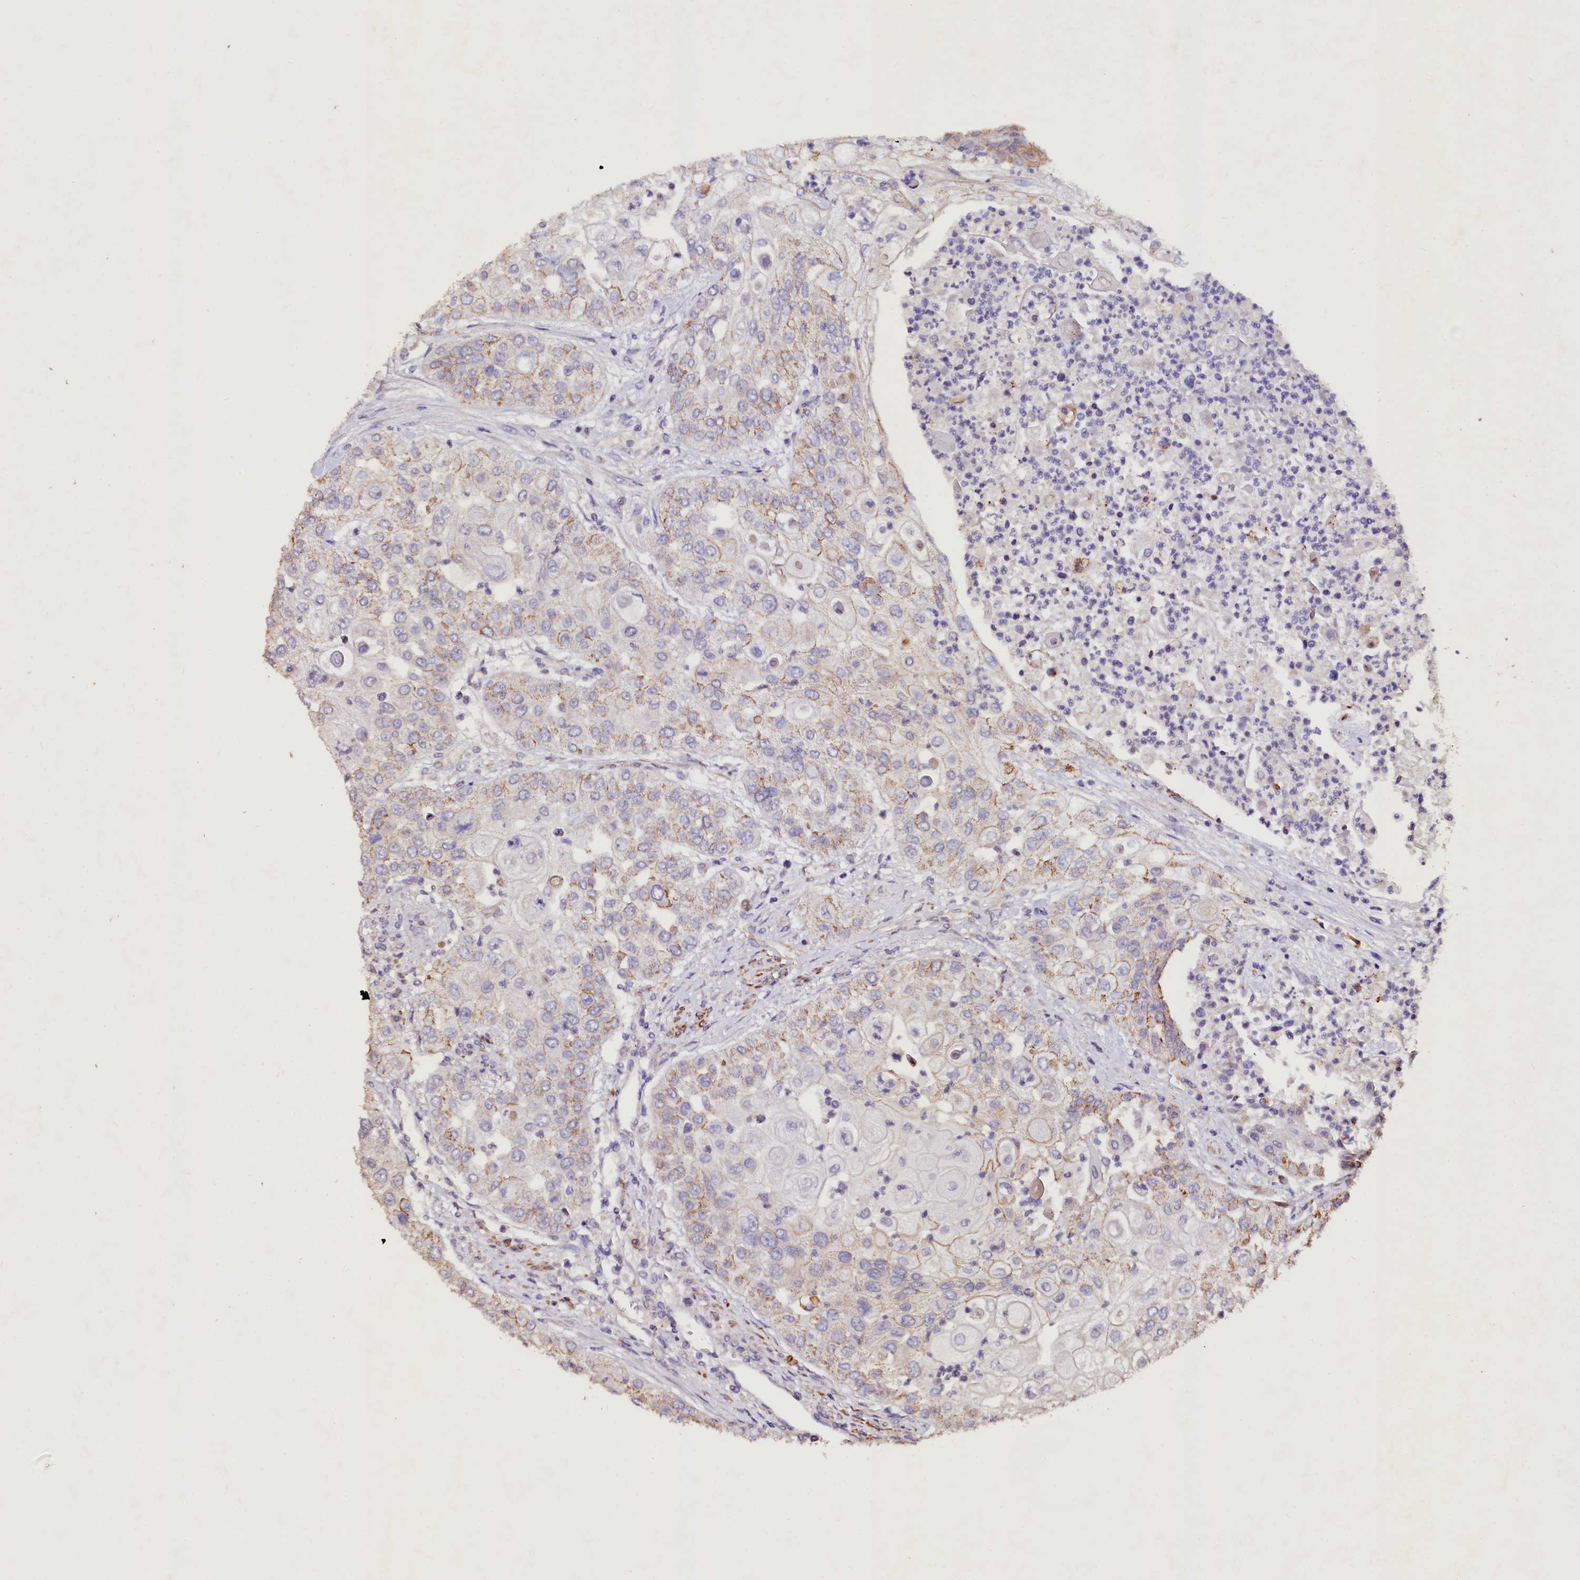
{"staining": {"intensity": "weak", "quantity": "<25%", "location": "cytoplasmic/membranous"}, "tissue": "urothelial cancer", "cell_type": "Tumor cells", "image_type": "cancer", "snomed": [{"axis": "morphology", "description": "Urothelial carcinoma, High grade"}, {"axis": "topography", "description": "Urinary bladder"}], "caption": "Immunohistochemical staining of urothelial carcinoma (high-grade) exhibits no significant staining in tumor cells.", "gene": "VPS36", "patient": {"sex": "female", "age": 79}}